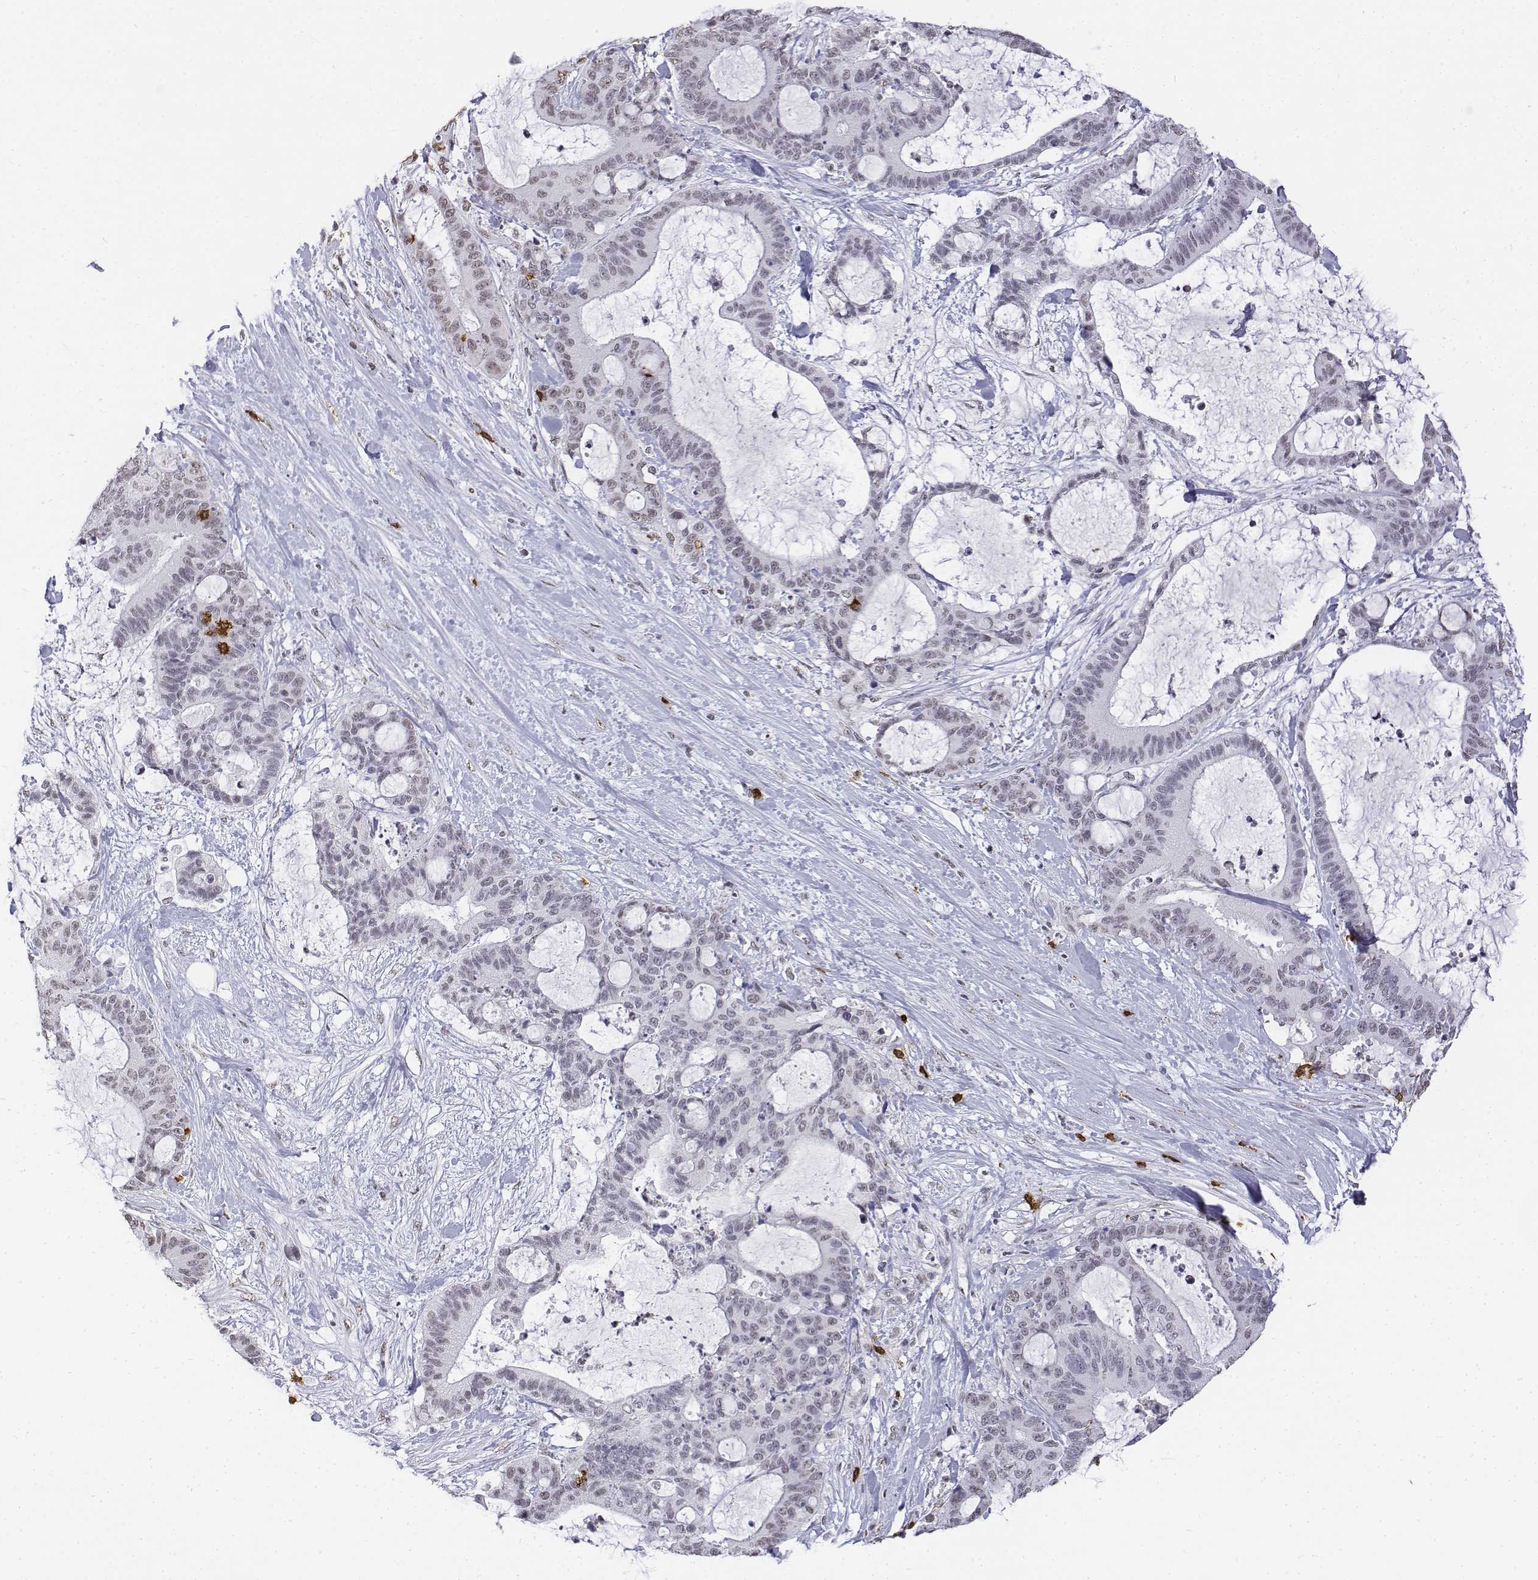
{"staining": {"intensity": "negative", "quantity": "none", "location": "none"}, "tissue": "liver cancer", "cell_type": "Tumor cells", "image_type": "cancer", "snomed": [{"axis": "morphology", "description": "Cholangiocarcinoma"}, {"axis": "topography", "description": "Liver"}], "caption": "This is an immunohistochemistry histopathology image of human liver cancer (cholangiocarcinoma). There is no expression in tumor cells.", "gene": "CD3E", "patient": {"sex": "female", "age": 73}}